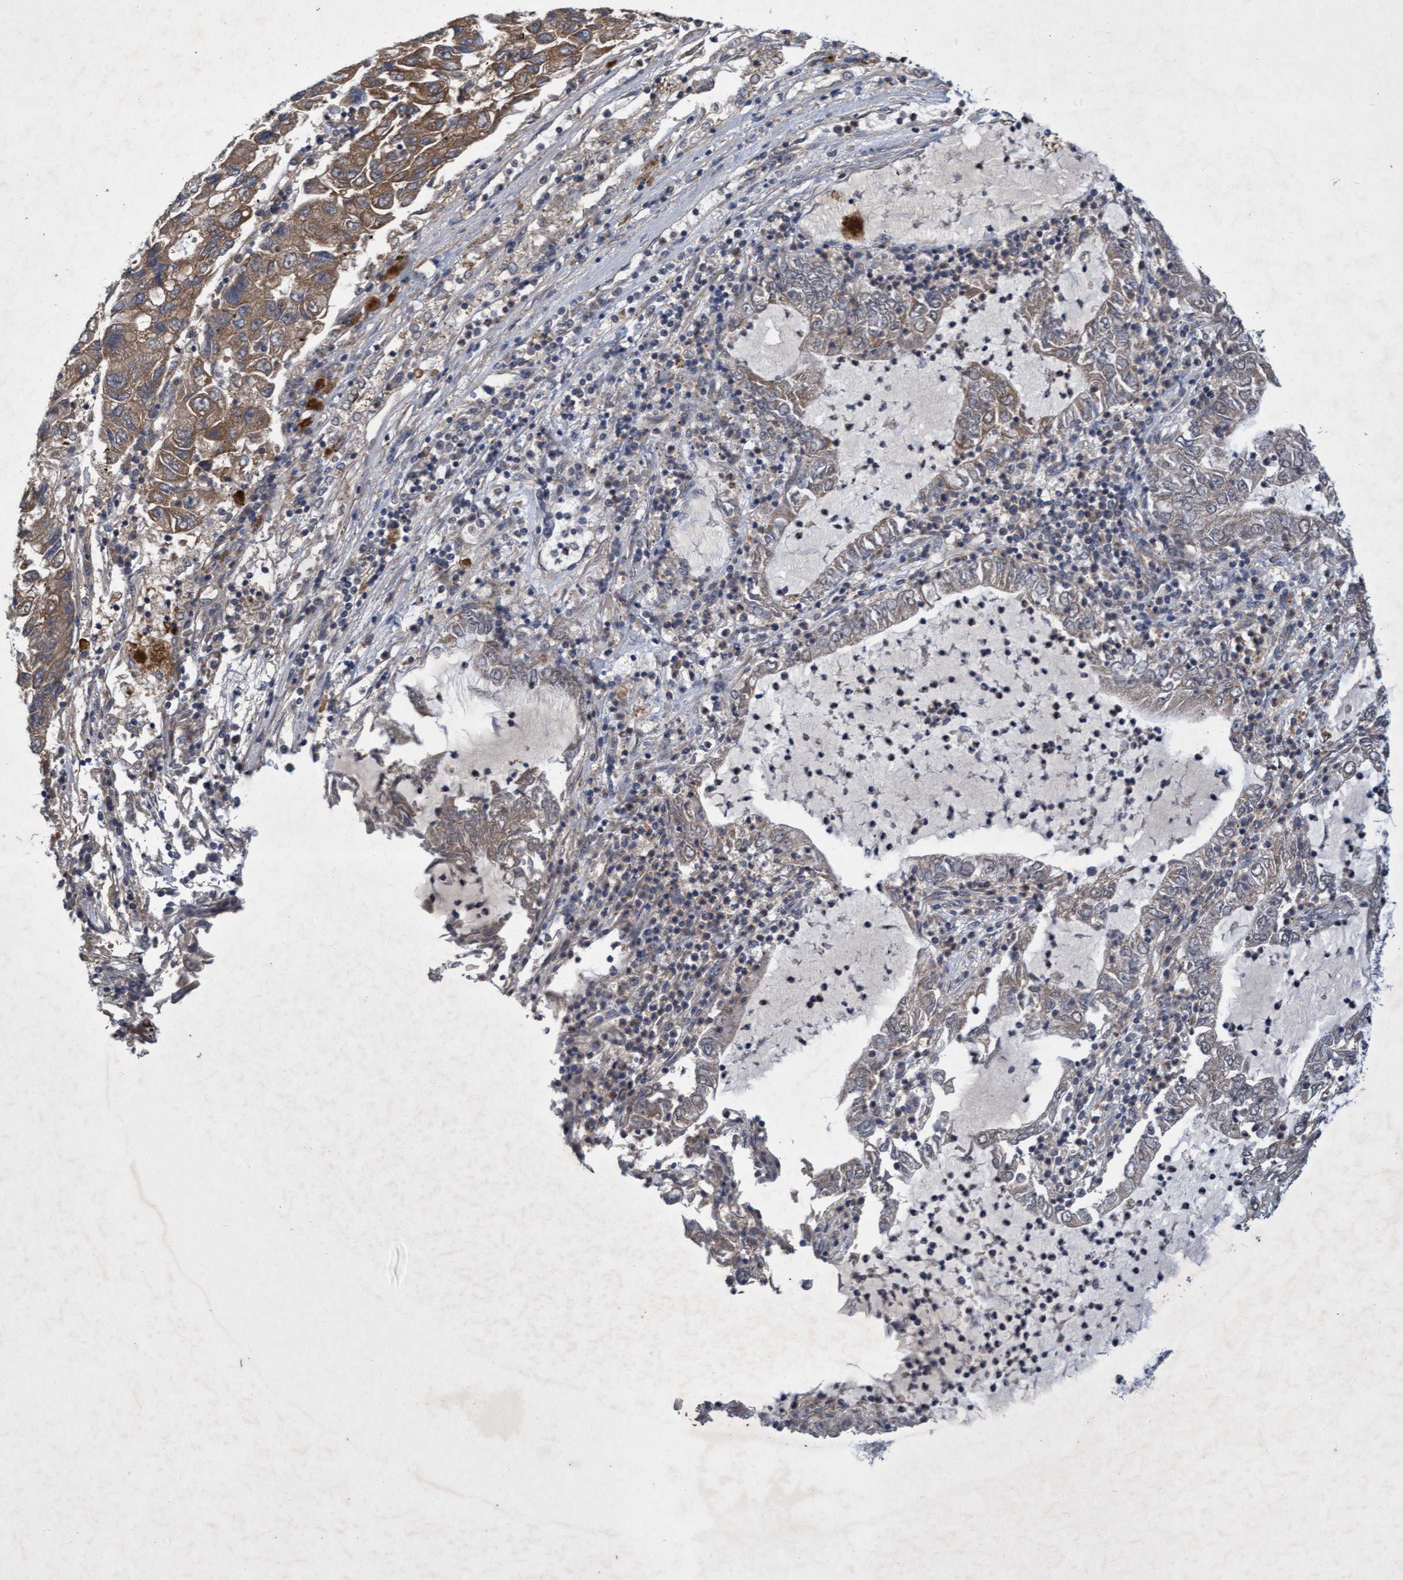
{"staining": {"intensity": "weak", "quantity": "25%-75%", "location": "cytoplasmic/membranous"}, "tissue": "lung cancer", "cell_type": "Tumor cells", "image_type": "cancer", "snomed": [{"axis": "morphology", "description": "Adenocarcinoma, NOS"}, {"axis": "topography", "description": "Lung"}], "caption": "There is low levels of weak cytoplasmic/membranous expression in tumor cells of lung cancer (adenocarcinoma), as demonstrated by immunohistochemical staining (brown color).", "gene": "ZNF677", "patient": {"sex": "female", "age": 51}}